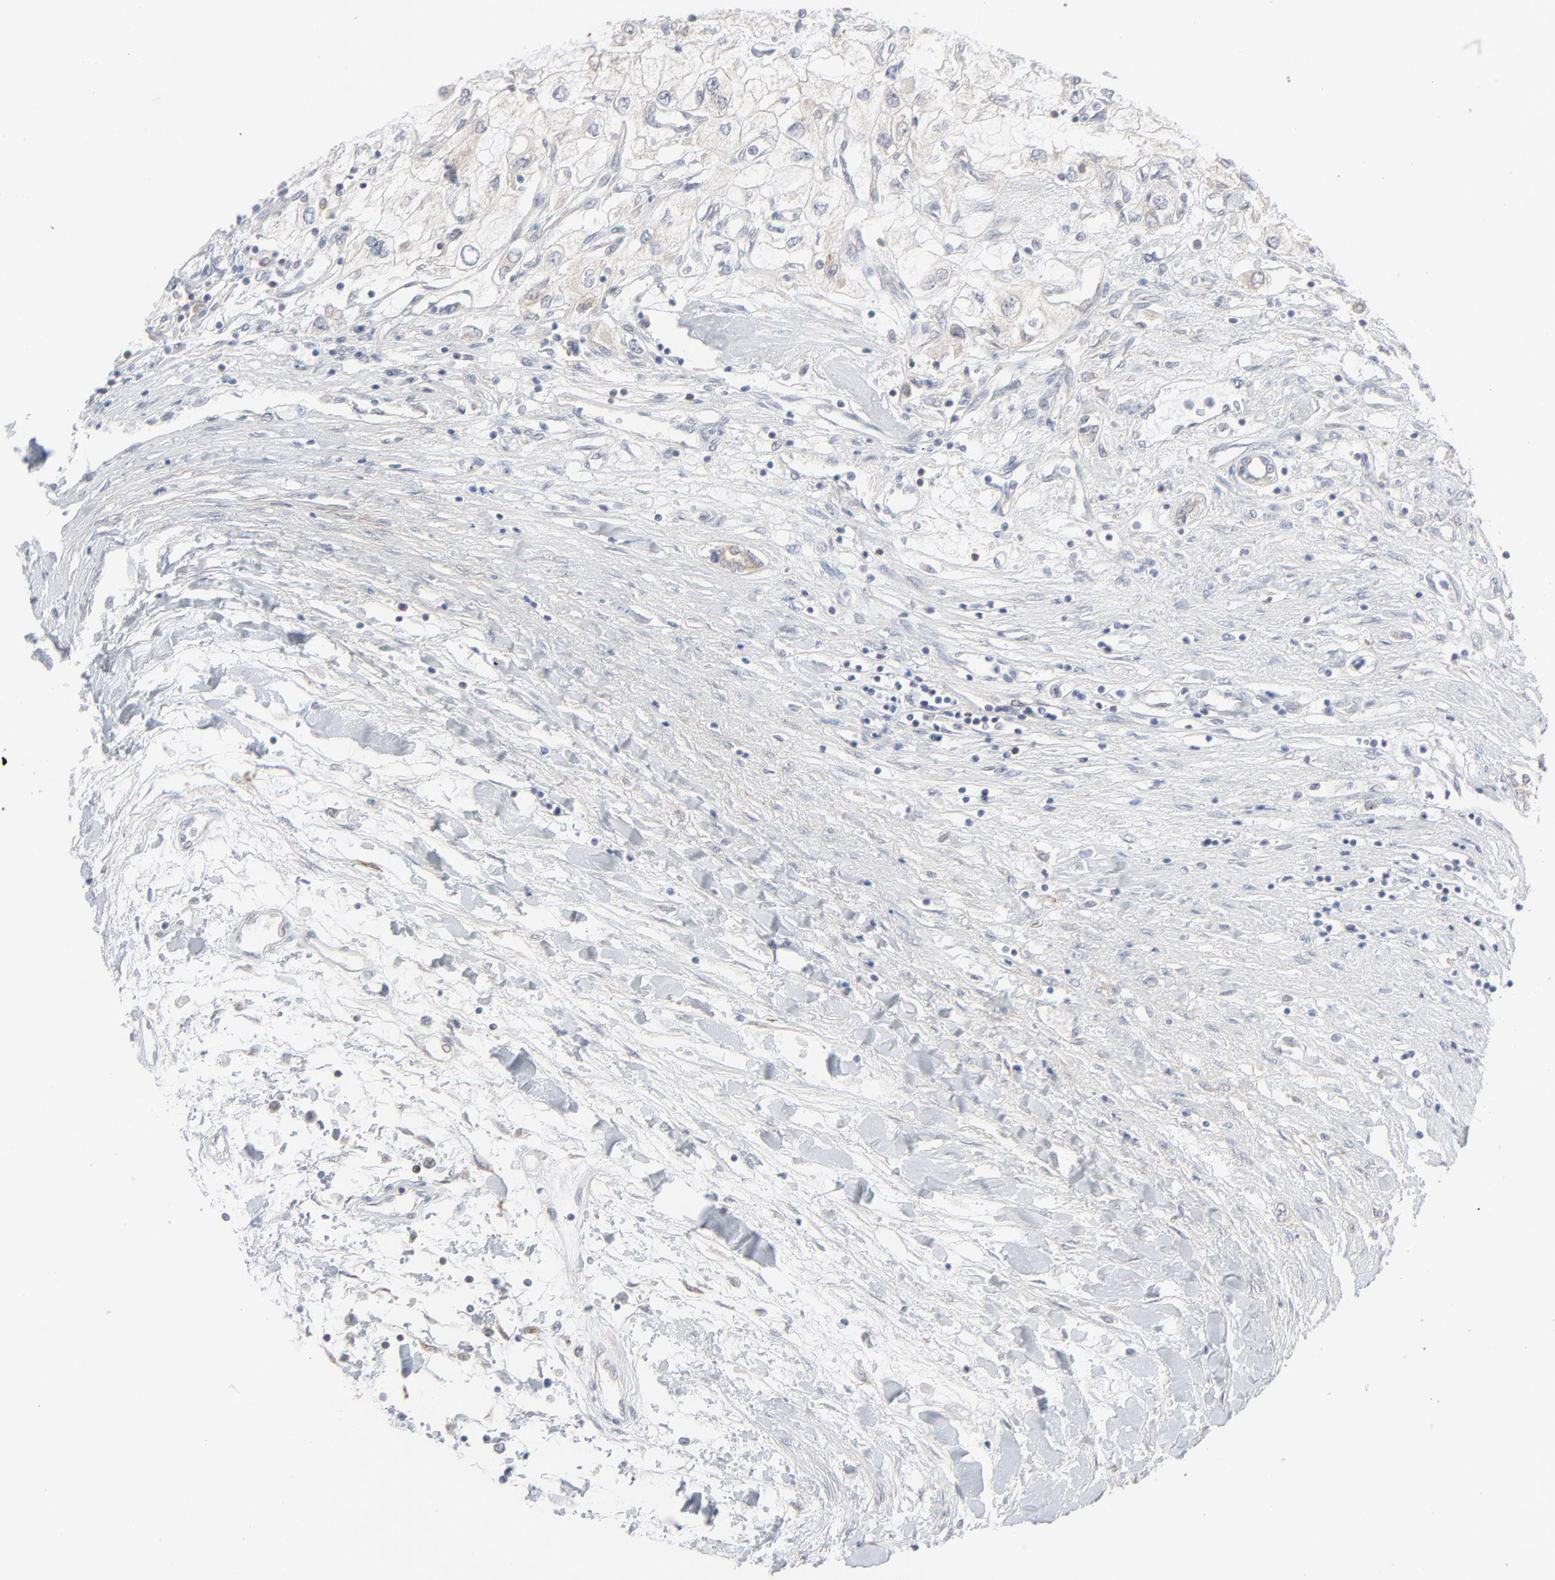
{"staining": {"intensity": "weak", "quantity": "<25%", "location": "cytoplasmic/membranous"}, "tissue": "renal cancer", "cell_type": "Tumor cells", "image_type": "cancer", "snomed": [{"axis": "morphology", "description": "Adenocarcinoma, NOS"}, {"axis": "topography", "description": "Kidney"}], "caption": "Immunohistochemistry of human renal cancer exhibits no staining in tumor cells.", "gene": "KDSR", "patient": {"sex": "male", "age": 57}}